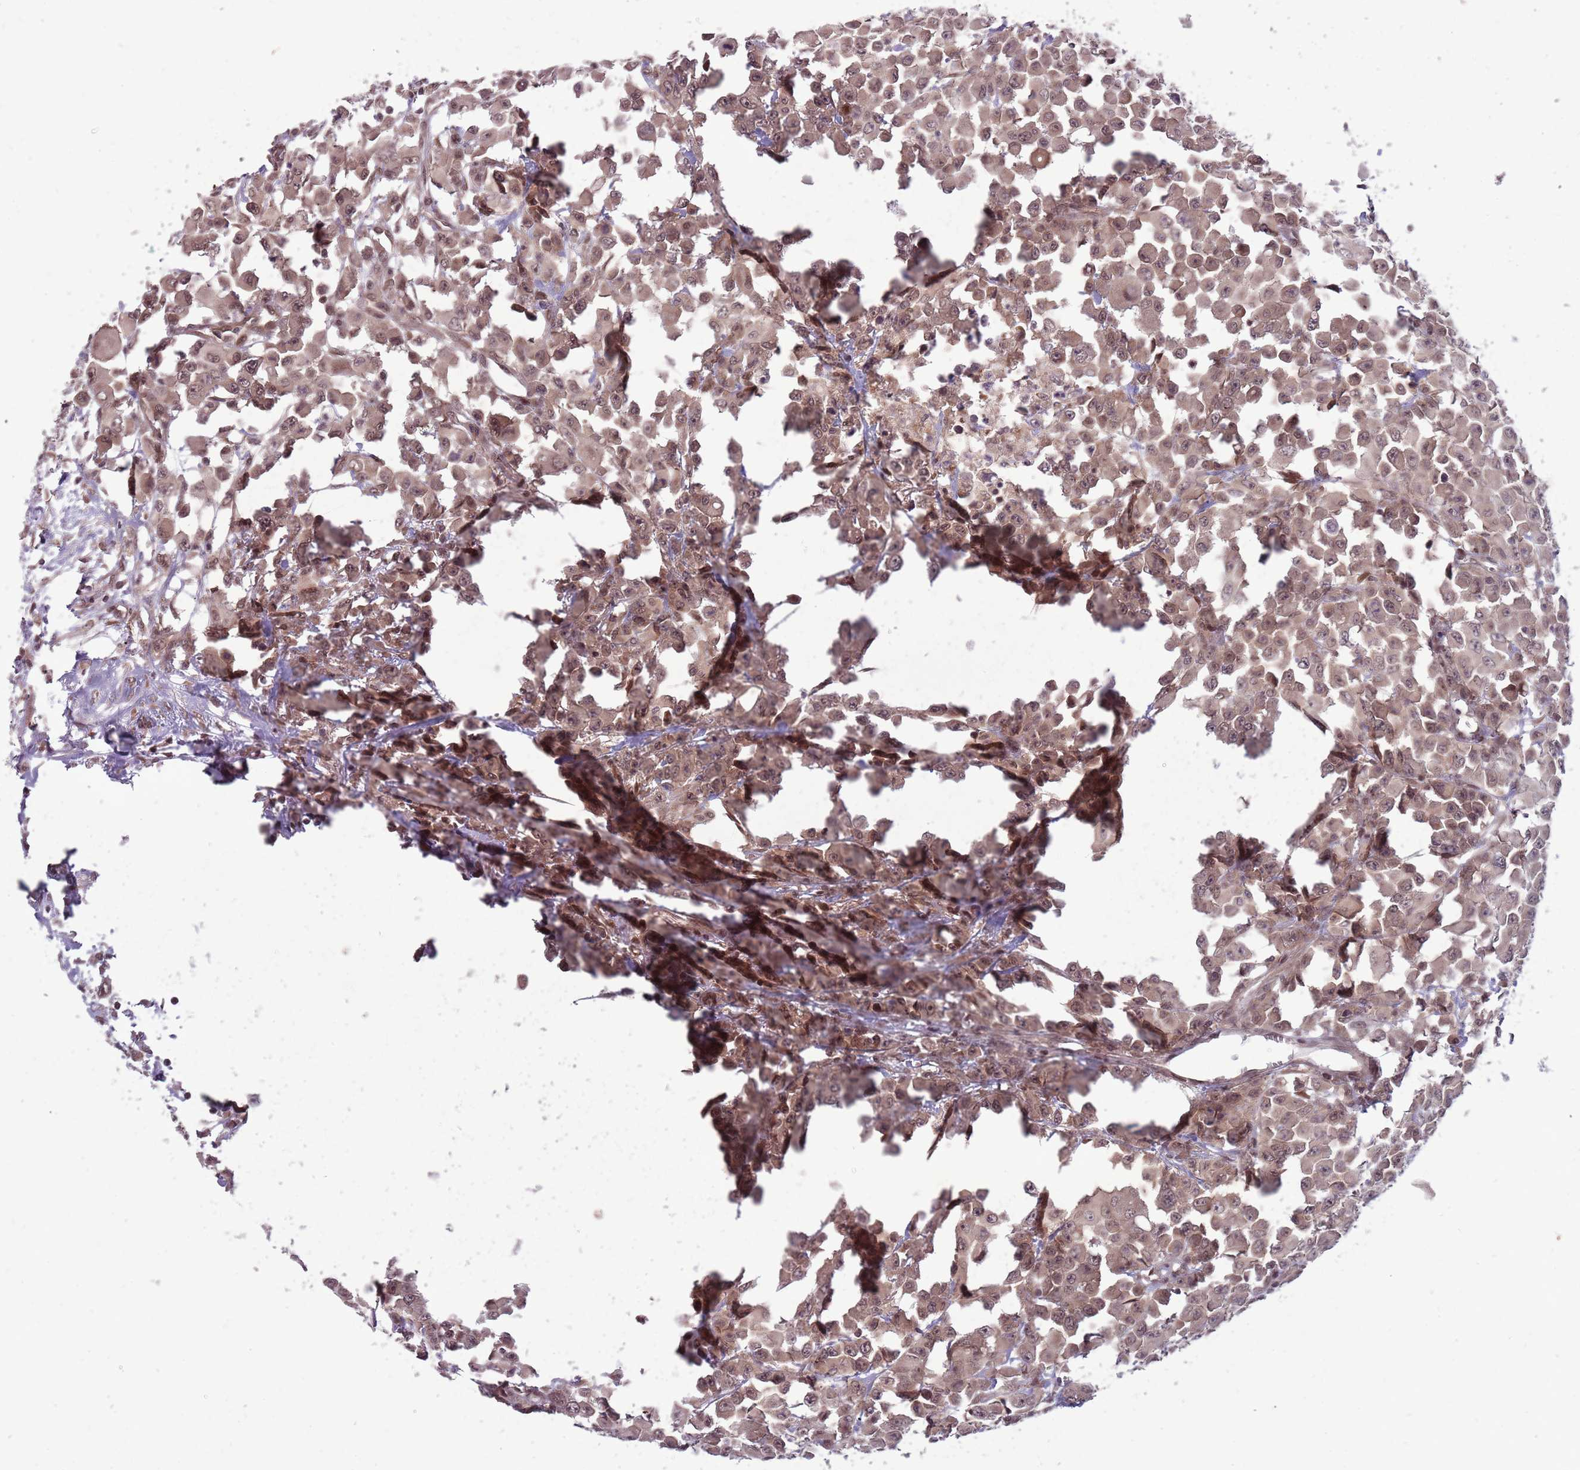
{"staining": {"intensity": "weak", "quantity": ">75%", "location": "nuclear"}, "tissue": "colorectal cancer", "cell_type": "Tumor cells", "image_type": "cancer", "snomed": [{"axis": "morphology", "description": "Adenocarcinoma, NOS"}, {"axis": "topography", "description": "Colon"}], "caption": "There is low levels of weak nuclear positivity in tumor cells of colorectal cancer (adenocarcinoma), as demonstrated by immunohistochemical staining (brown color).", "gene": "ADAMTS3", "patient": {"sex": "male", "age": 51}}